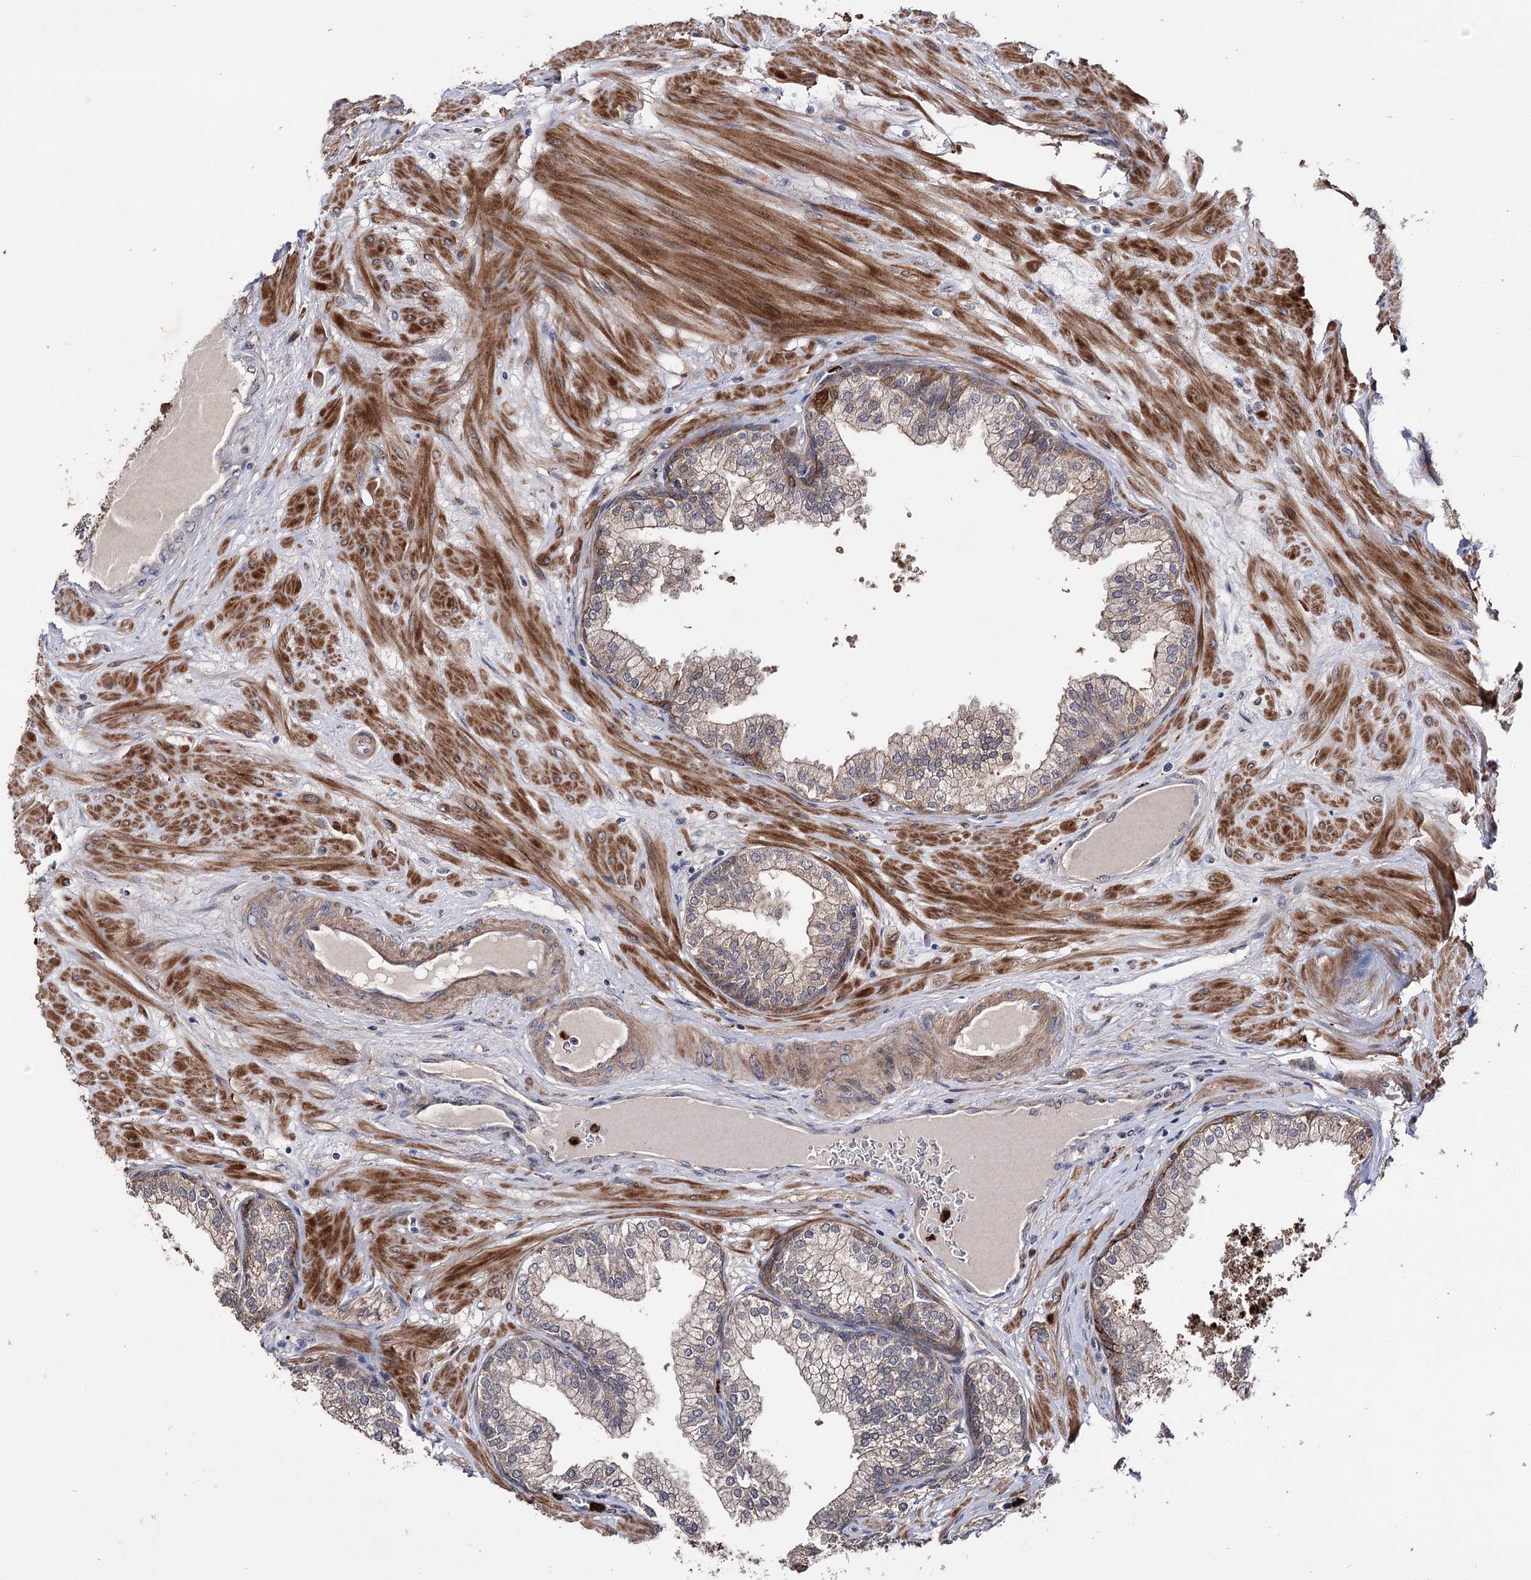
{"staining": {"intensity": "moderate", "quantity": "25%-75%", "location": "cytoplasmic/membranous"}, "tissue": "prostate", "cell_type": "Glandular cells", "image_type": "normal", "snomed": [{"axis": "morphology", "description": "Normal tissue, NOS"}, {"axis": "topography", "description": "Prostate"}], "caption": "Immunohistochemistry (DAB (3,3'-diaminobenzidine)) staining of benign prostate shows moderate cytoplasmic/membranous protein expression in approximately 25%-75% of glandular cells.", "gene": "MINDY3", "patient": {"sex": "male", "age": 60}}